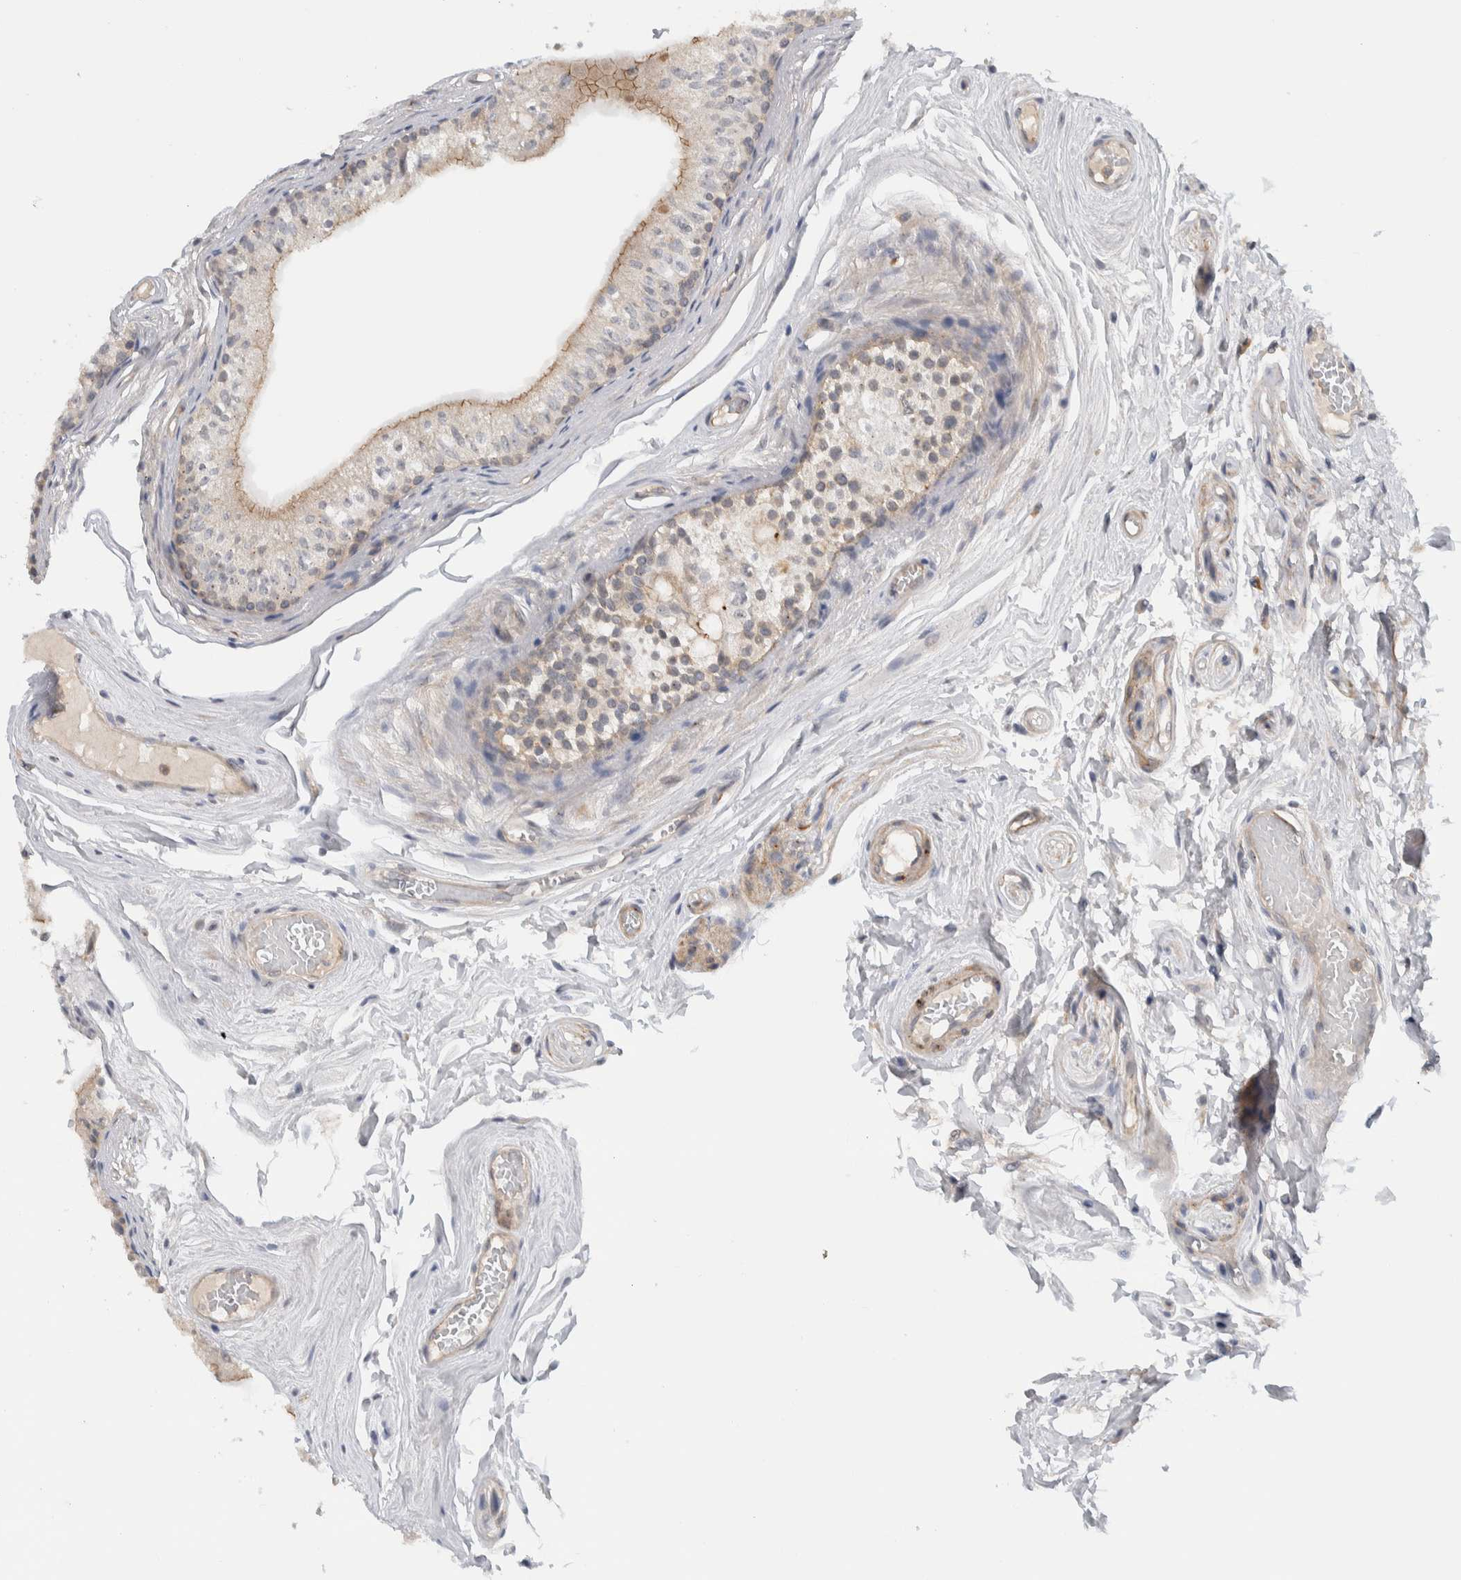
{"staining": {"intensity": "moderate", "quantity": "25%-75%", "location": "cytoplasmic/membranous"}, "tissue": "epididymis", "cell_type": "Glandular cells", "image_type": "normal", "snomed": [{"axis": "morphology", "description": "Normal tissue, NOS"}, {"axis": "topography", "description": "Epididymis"}], "caption": "Glandular cells exhibit moderate cytoplasmic/membranous staining in approximately 25%-75% of cells in unremarkable epididymis.", "gene": "MPRIP", "patient": {"sex": "male", "age": 79}}